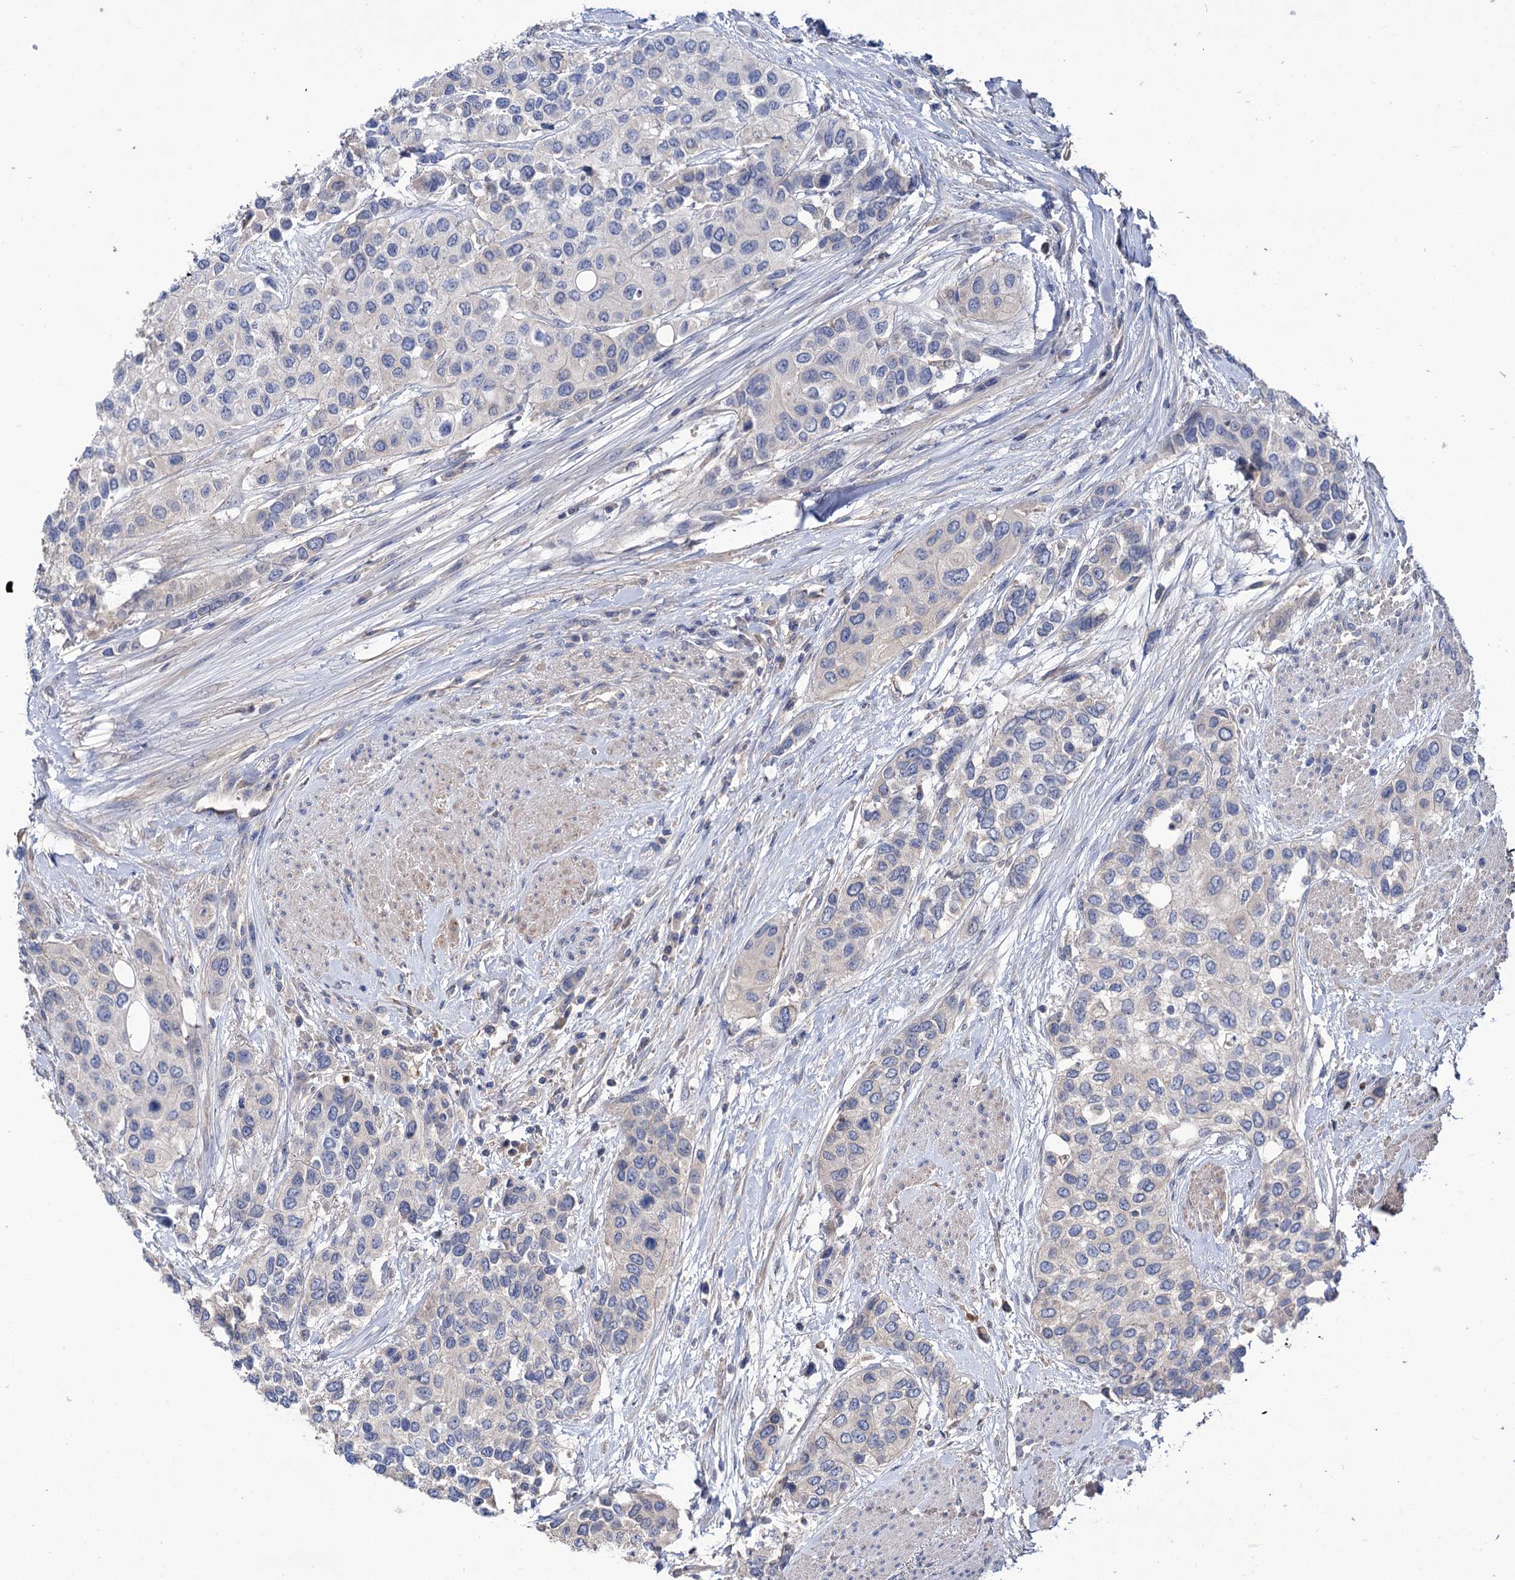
{"staining": {"intensity": "negative", "quantity": "none", "location": "none"}, "tissue": "urothelial cancer", "cell_type": "Tumor cells", "image_type": "cancer", "snomed": [{"axis": "morphology", "description": "Normal tissue, NOS"}, {"axis": "morphology", "description": "Urothelial carcinoma, High grade"}, {"axis": "topography", "description": "Vascular tissue"}, {"axis": "topography", "description": "Urinary bladder"}], "caption": "The histopathology image reveals no significant positivity in tumor cells of urothelial cancer.", "gene": "PPP1R32", "patient": {"sex": "female", "age": 56}}